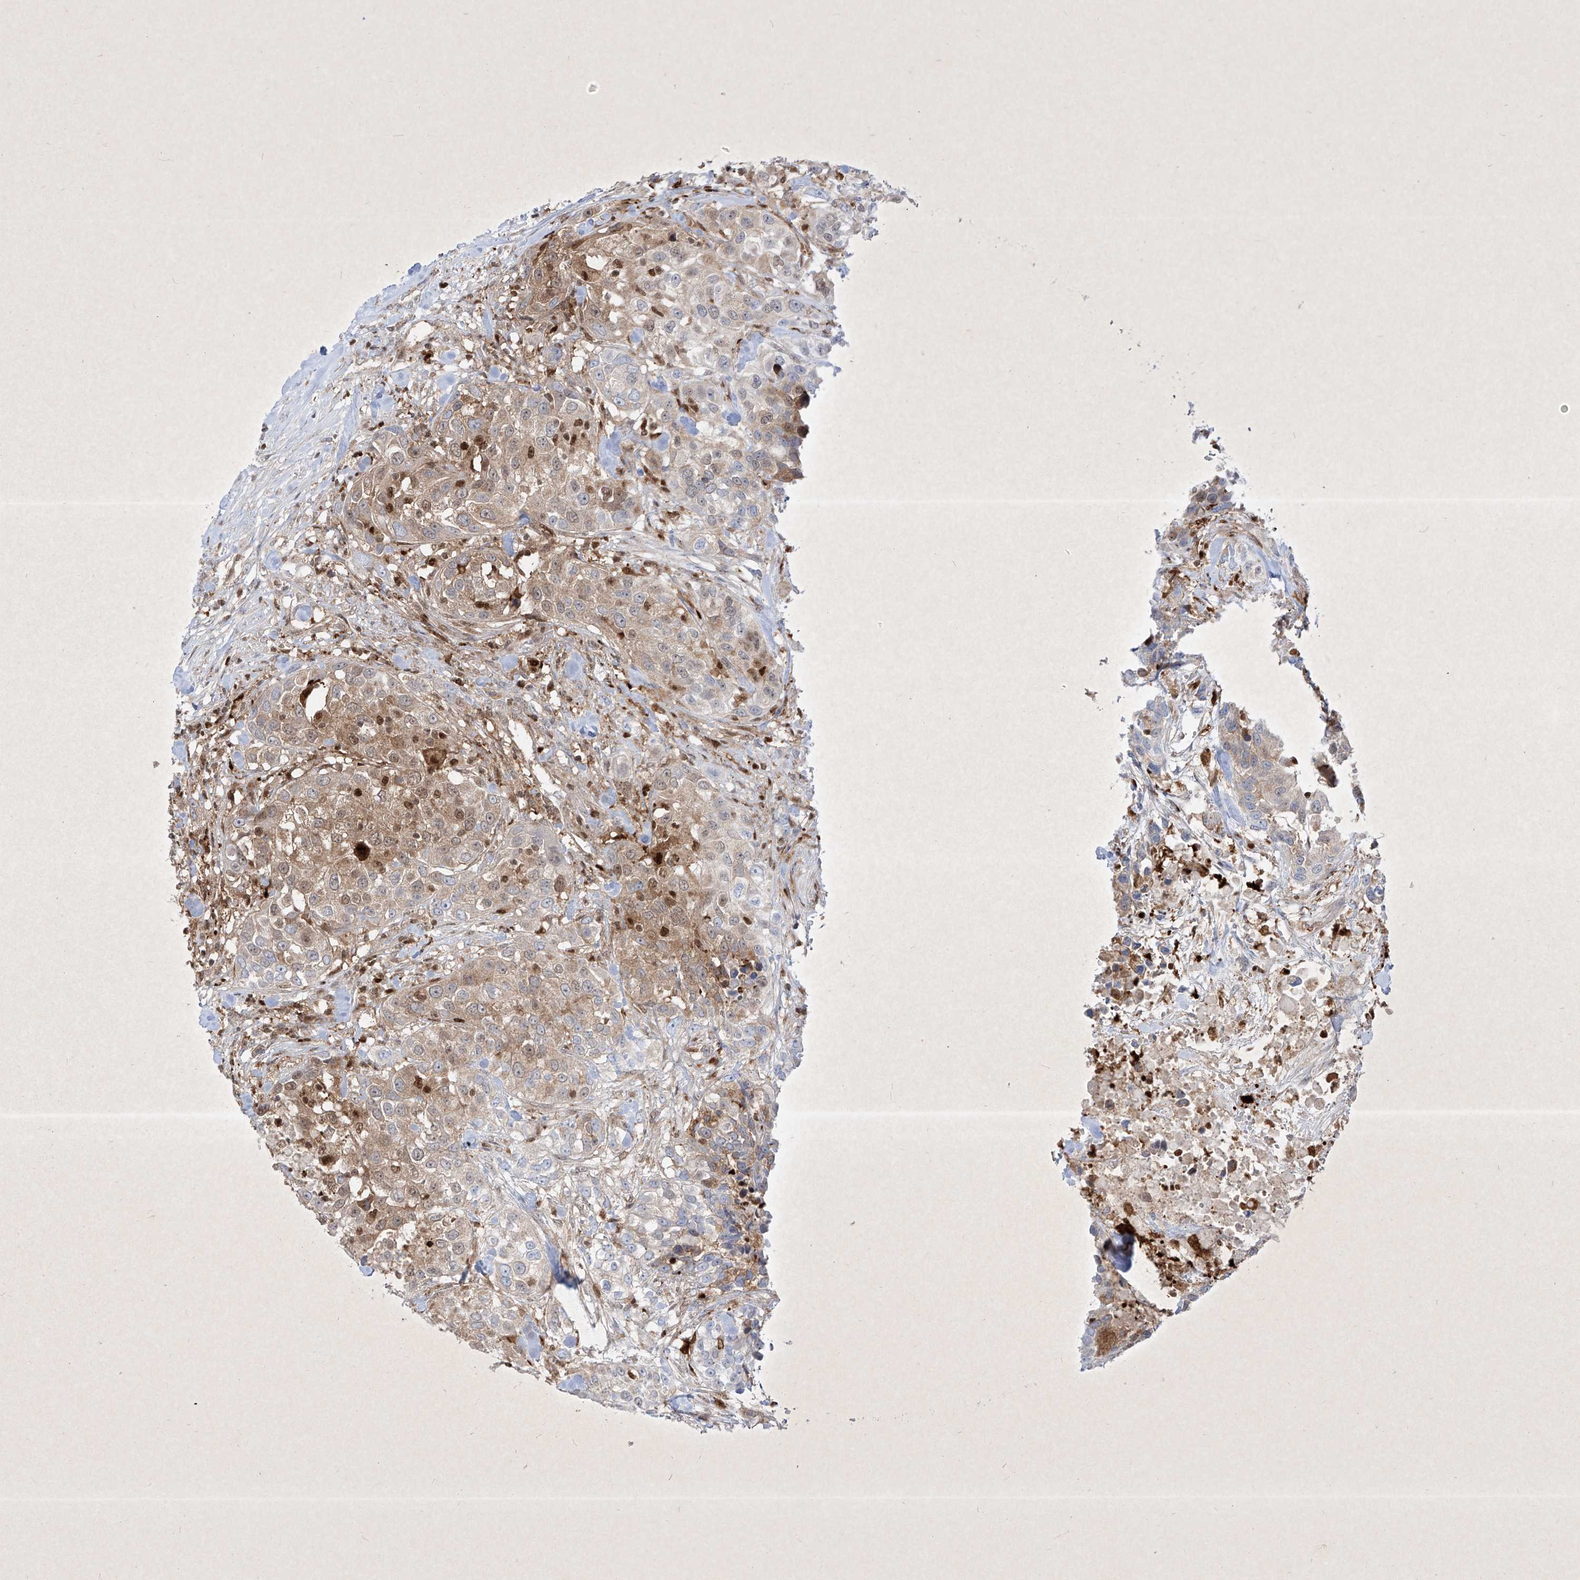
{"staining": {"intensity": "moderate", "quantity": "25%-75%", "location": "cytoplasmic/membranous,nuclear"}, "tissue": "urothelial cancer", "cell_type": "Tumor cells", "image_type": "cancer", "snomed": [{"axis": "morphology", "description": "Urothelial carcinoma, High grade"}, {"axis": "topography", "description": "Urinary bladder"}], "caption": "The photomicrograph demonstrates a brown stain indicating the presence of a protein in the cytoplasmic/membranous and nuclear of tumor cells in urothelial cancer.", "gene": "PSMB10", "patient": {"sex": "female", "age": 80}}